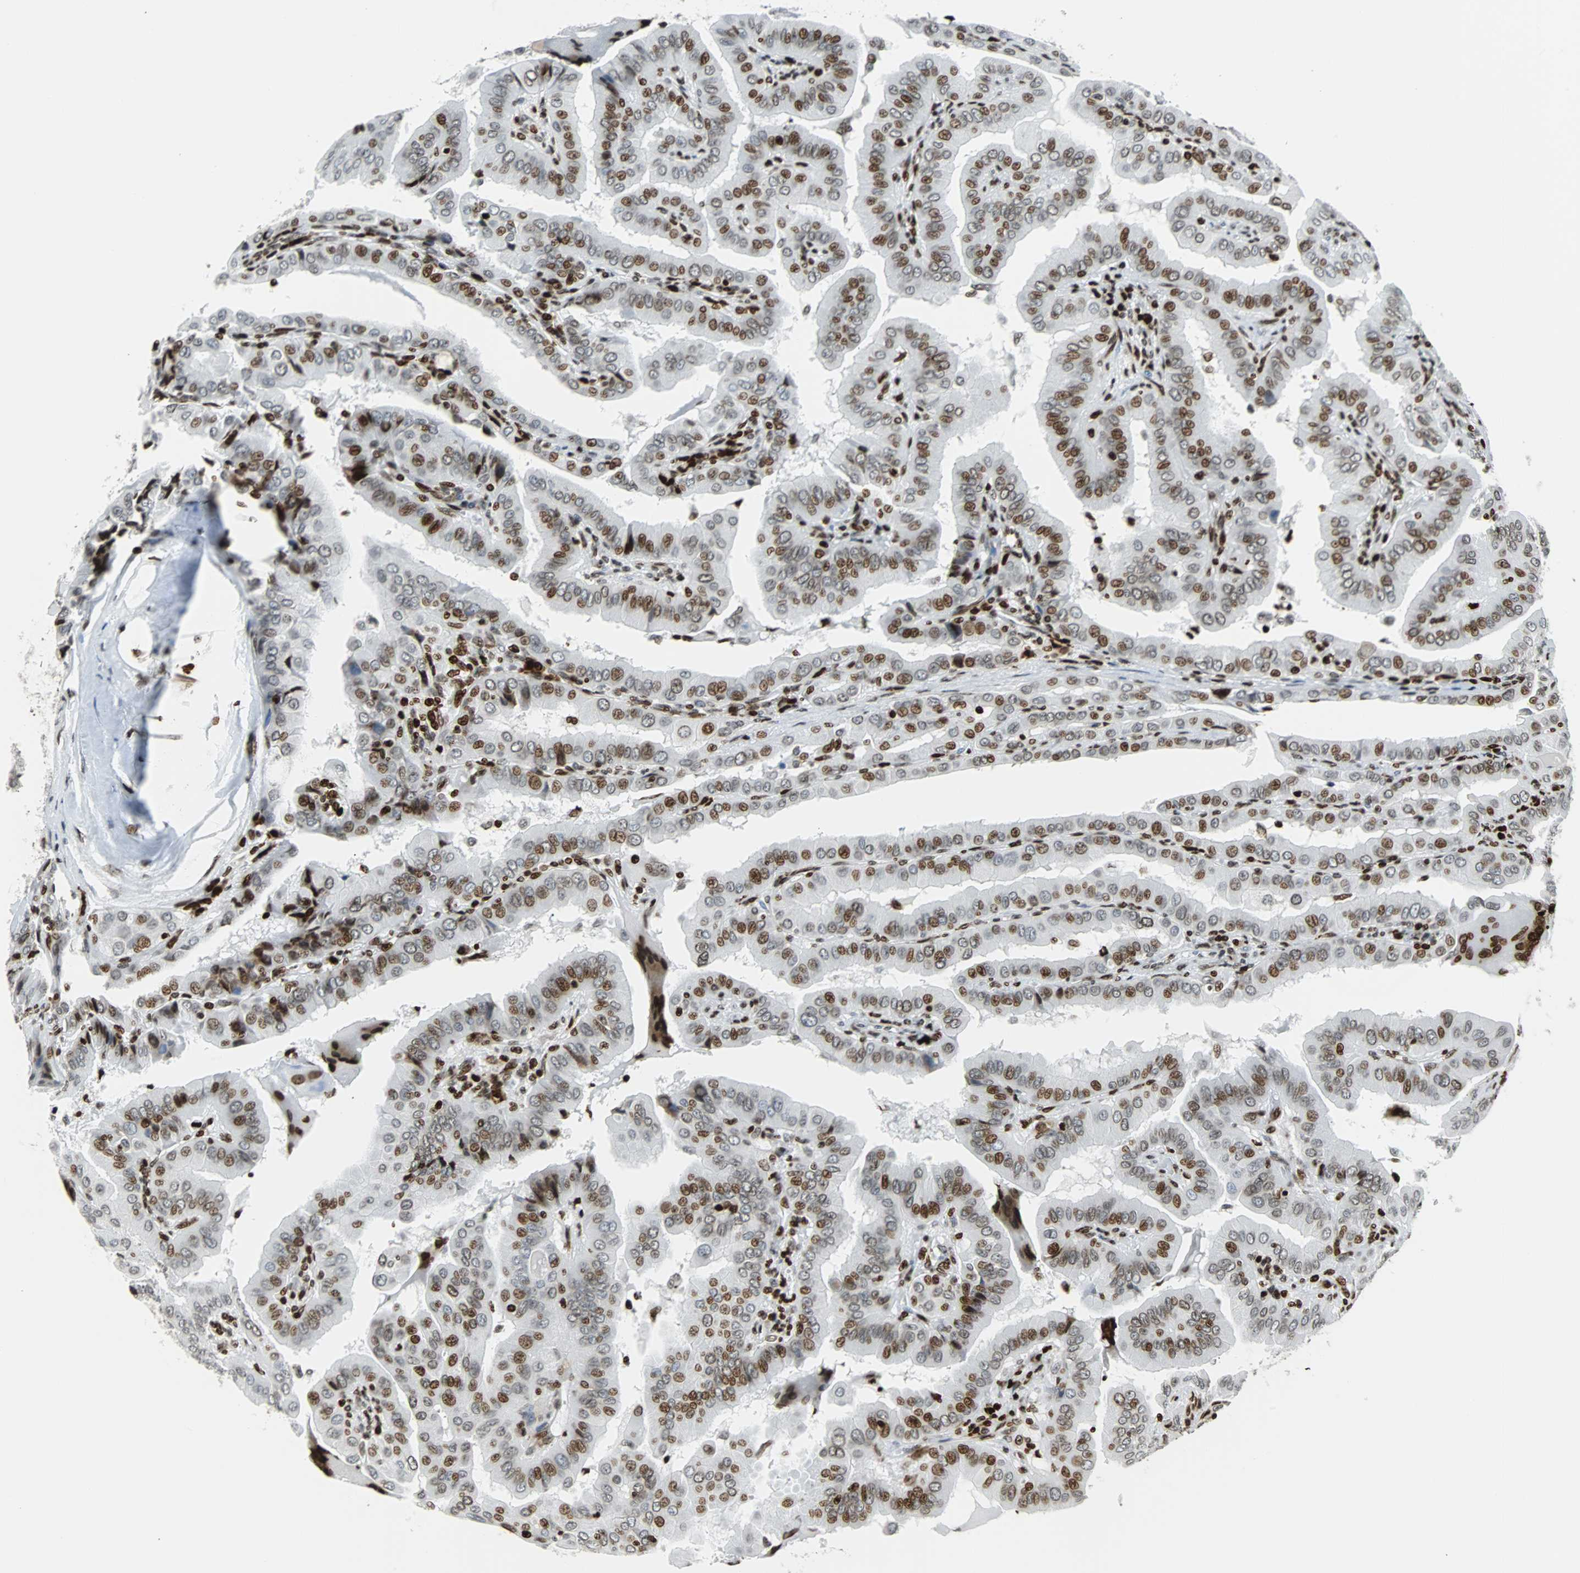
{"staining": {"intensity": "moderate", "quantity": ">75%", "location": "nuclear"}, "tissue": "thyroid cancer", "cell_type": "Tumor cells", "image_type": "cancer", "snomed": [{"axis": "morphology", "description": "Papillary adenocarcinoma, NOS"}, {"axis": "topography", "description": "Thyroid gland"}], "caption": "A histopathology image showing moderate nuclear staining in approximately >75% of tumor cells in papillary adenocarcinoma (thyroid), as visualized by brown immunohistochemical staining.", "gene": "ZNF131", "patient": {"sex": "male", "age": 33}}